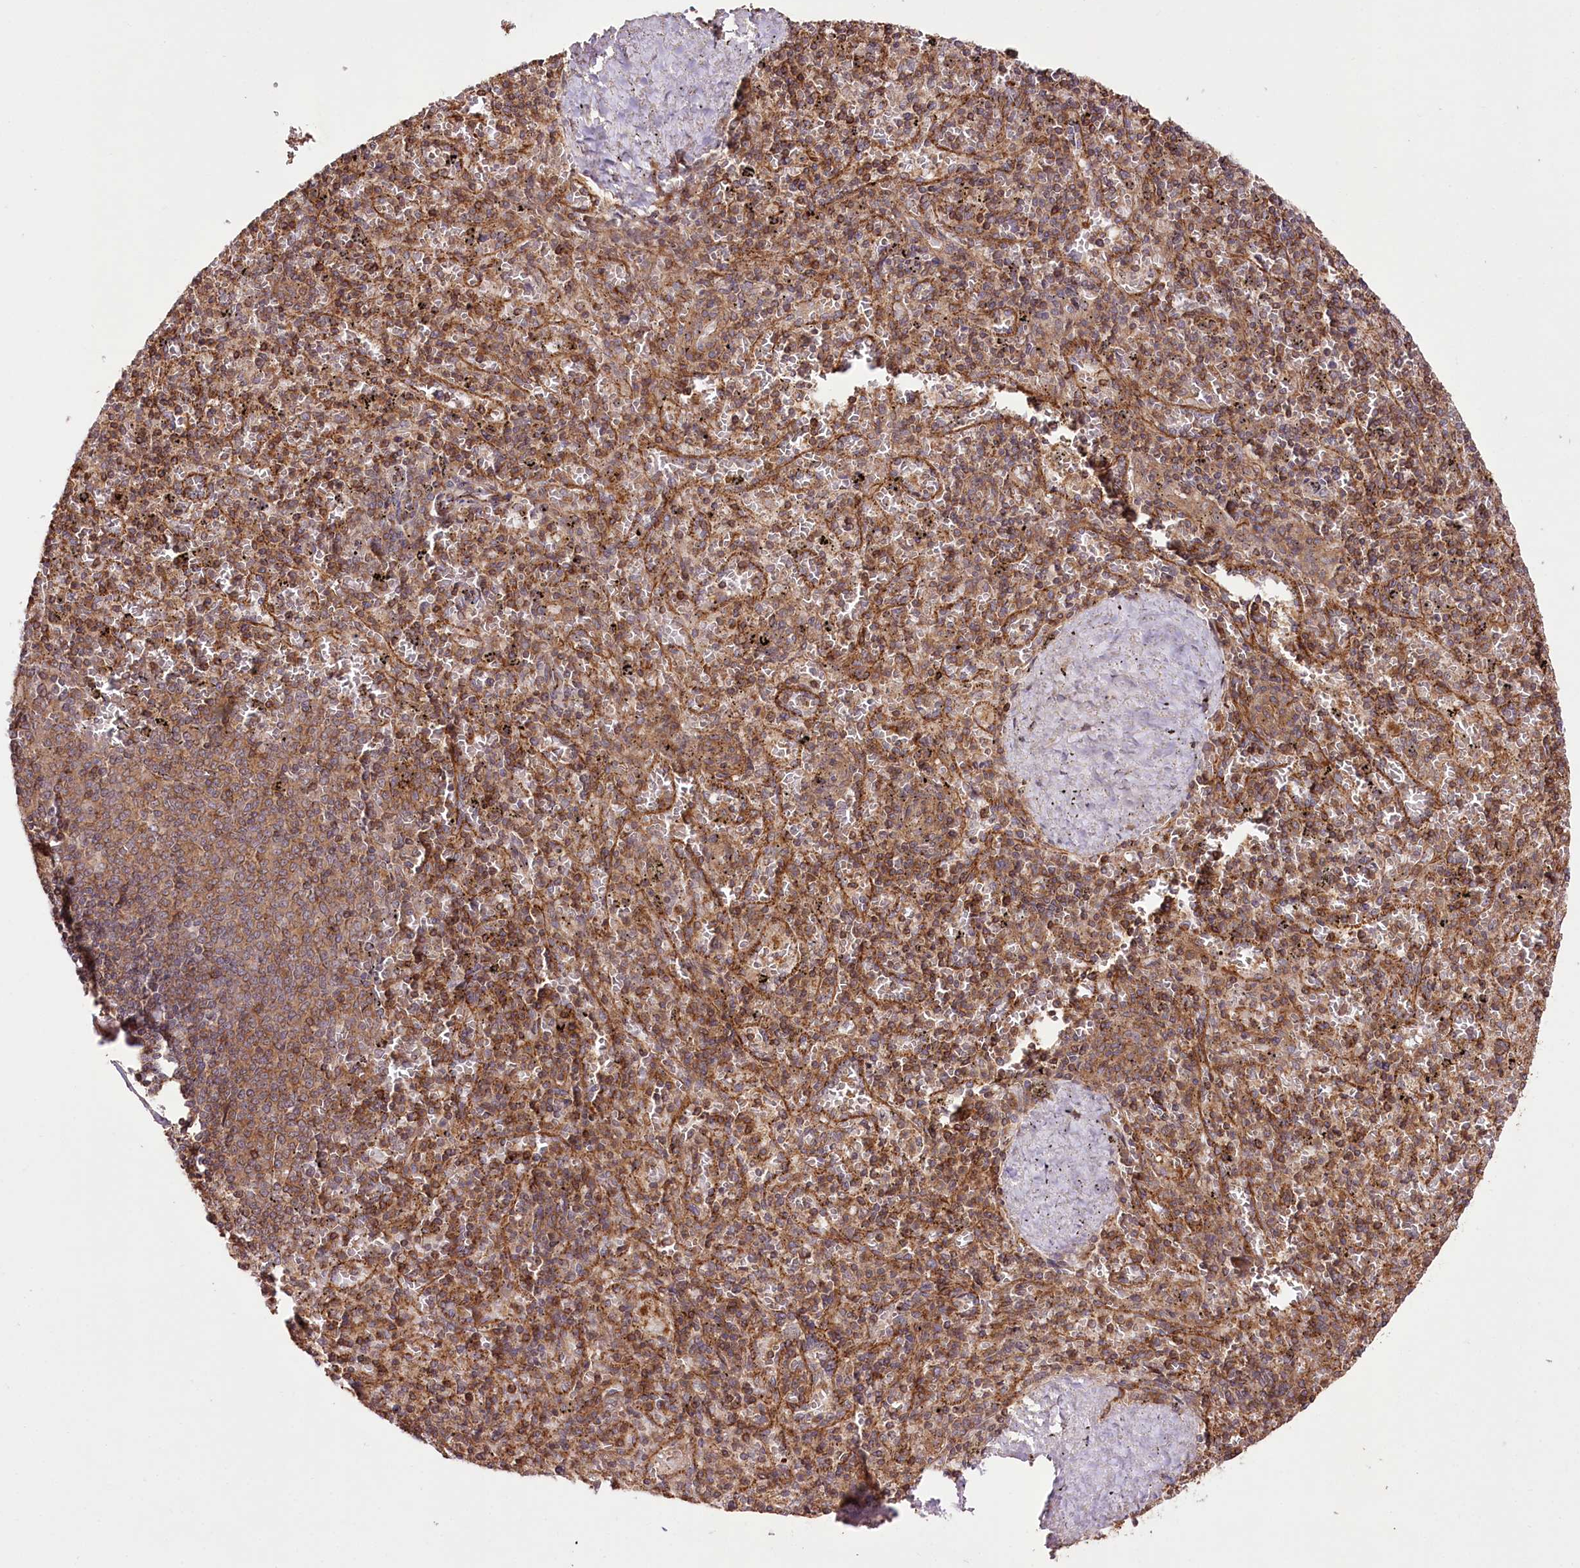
{"staining": {"intensity": "moderate", "quantity": ">75%", "location": "cytoplasmic/membranous"}, "tissue": "spleen", "cell_type": "Cells in red pulp", "image_type": "normal", "snomed": [{"axis": "morphology", "description": "Normal tissue, NOS"}, {"axis": "topography", "description": "Spleen"}], "caption": "This image demonstrates immunohistochemistry staining of benign human spleen, with medium moderate cytoplasmic/membranous expression in about >75% of cells in red pulp.", "gene": "DHX29", "patient": {"sex": "male", "age": 82}}